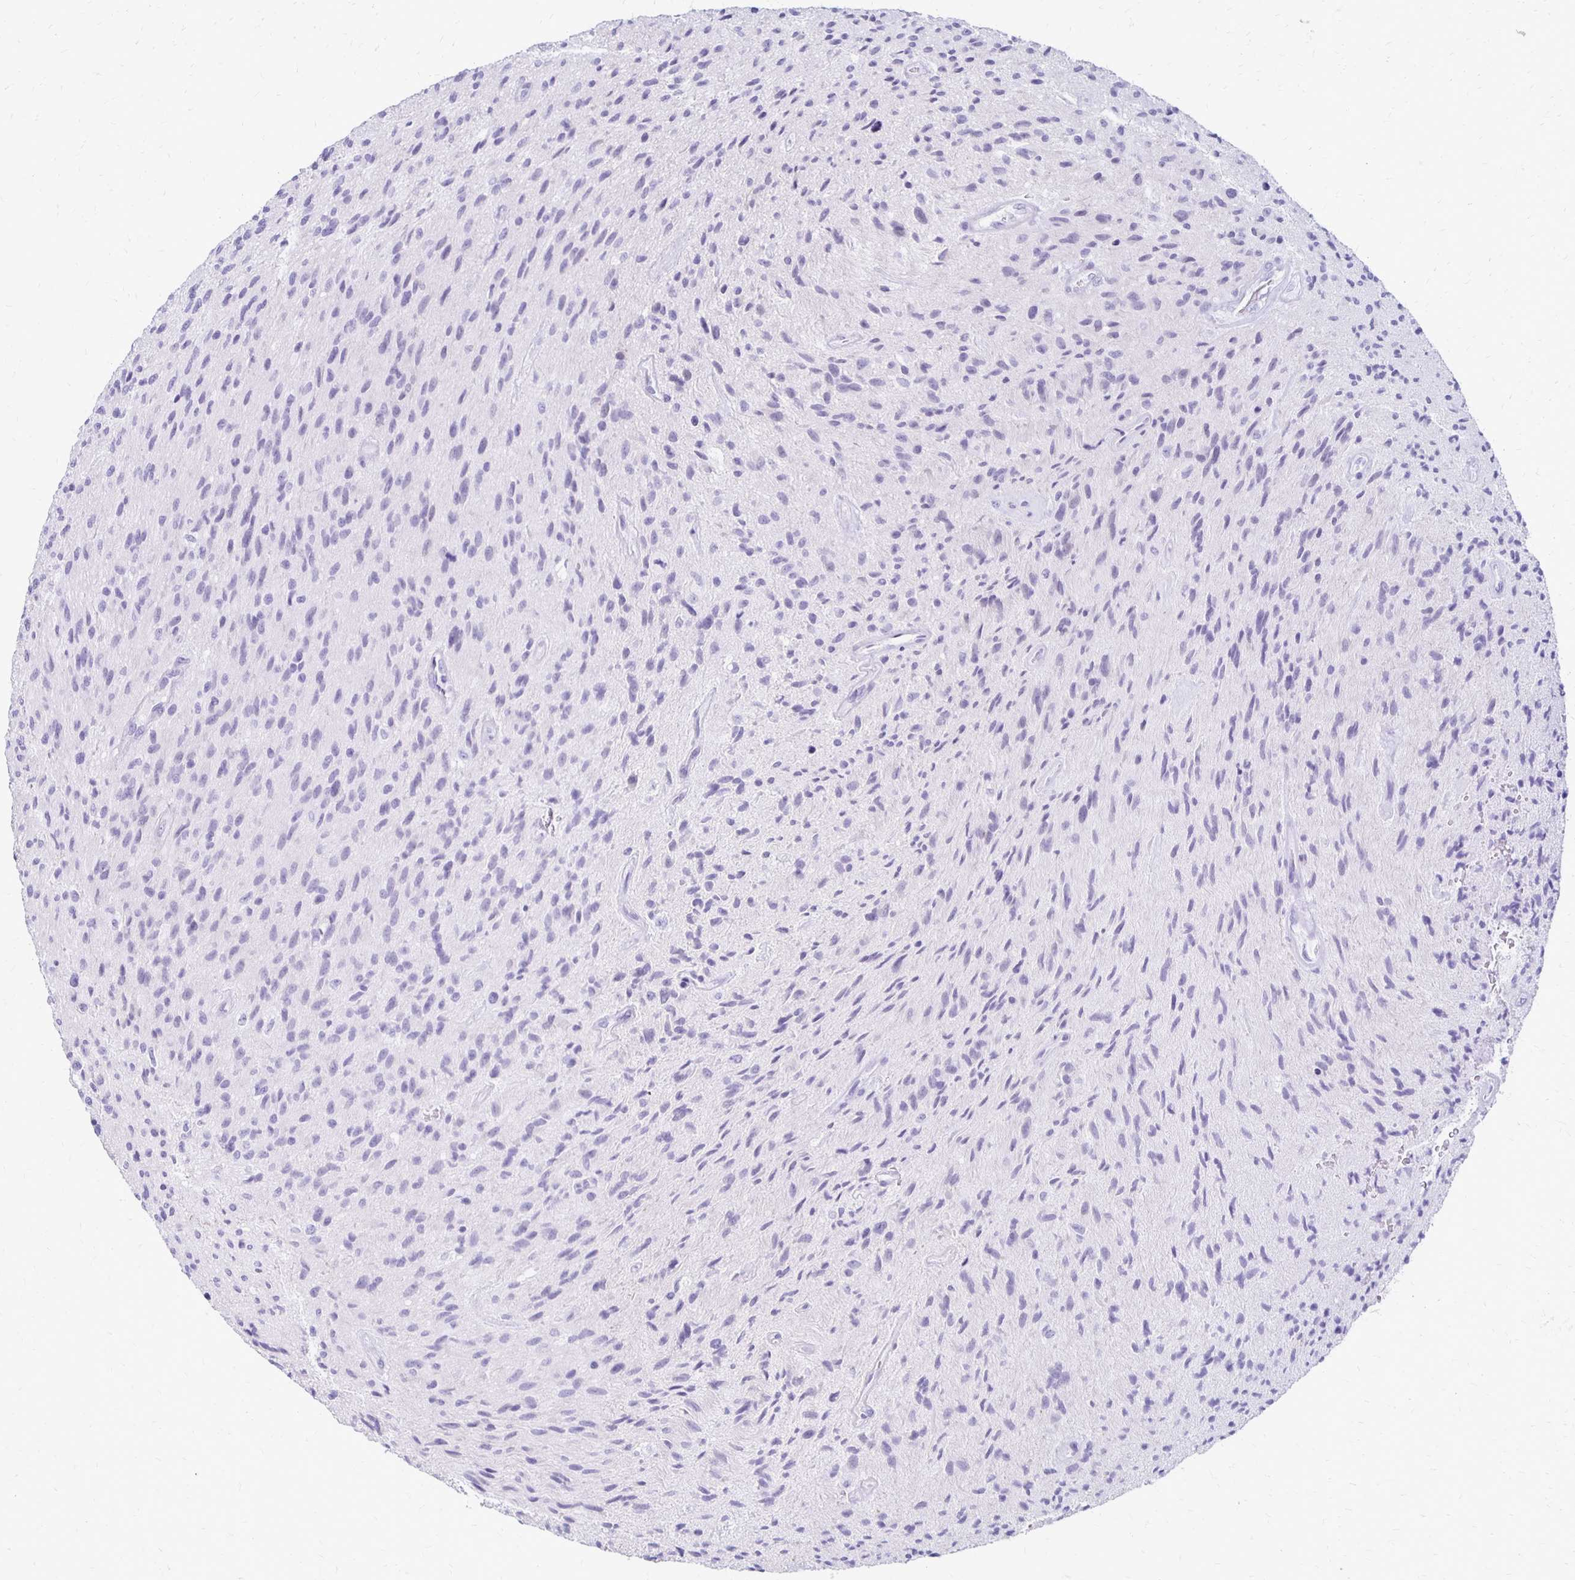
{"staining": {"intensity": "negative", "quantity": "none", "location": "none"}, "tissue": "glioma", "cell_type": "Tumor cells", "image_type": "cancer", "snomed": [{"axis": "morphology", "description": "Glioma, malignant, High grade"}, {"axis": "topography", "description": "Brain"}], "caption": "IHC micrograph of human malignant glioma (high-grade) stained for a protein (brown), which demonstrates no positivity in tumor cells.", "gene": "RYR1", "patient": {"sex": "male", "age": 54}}